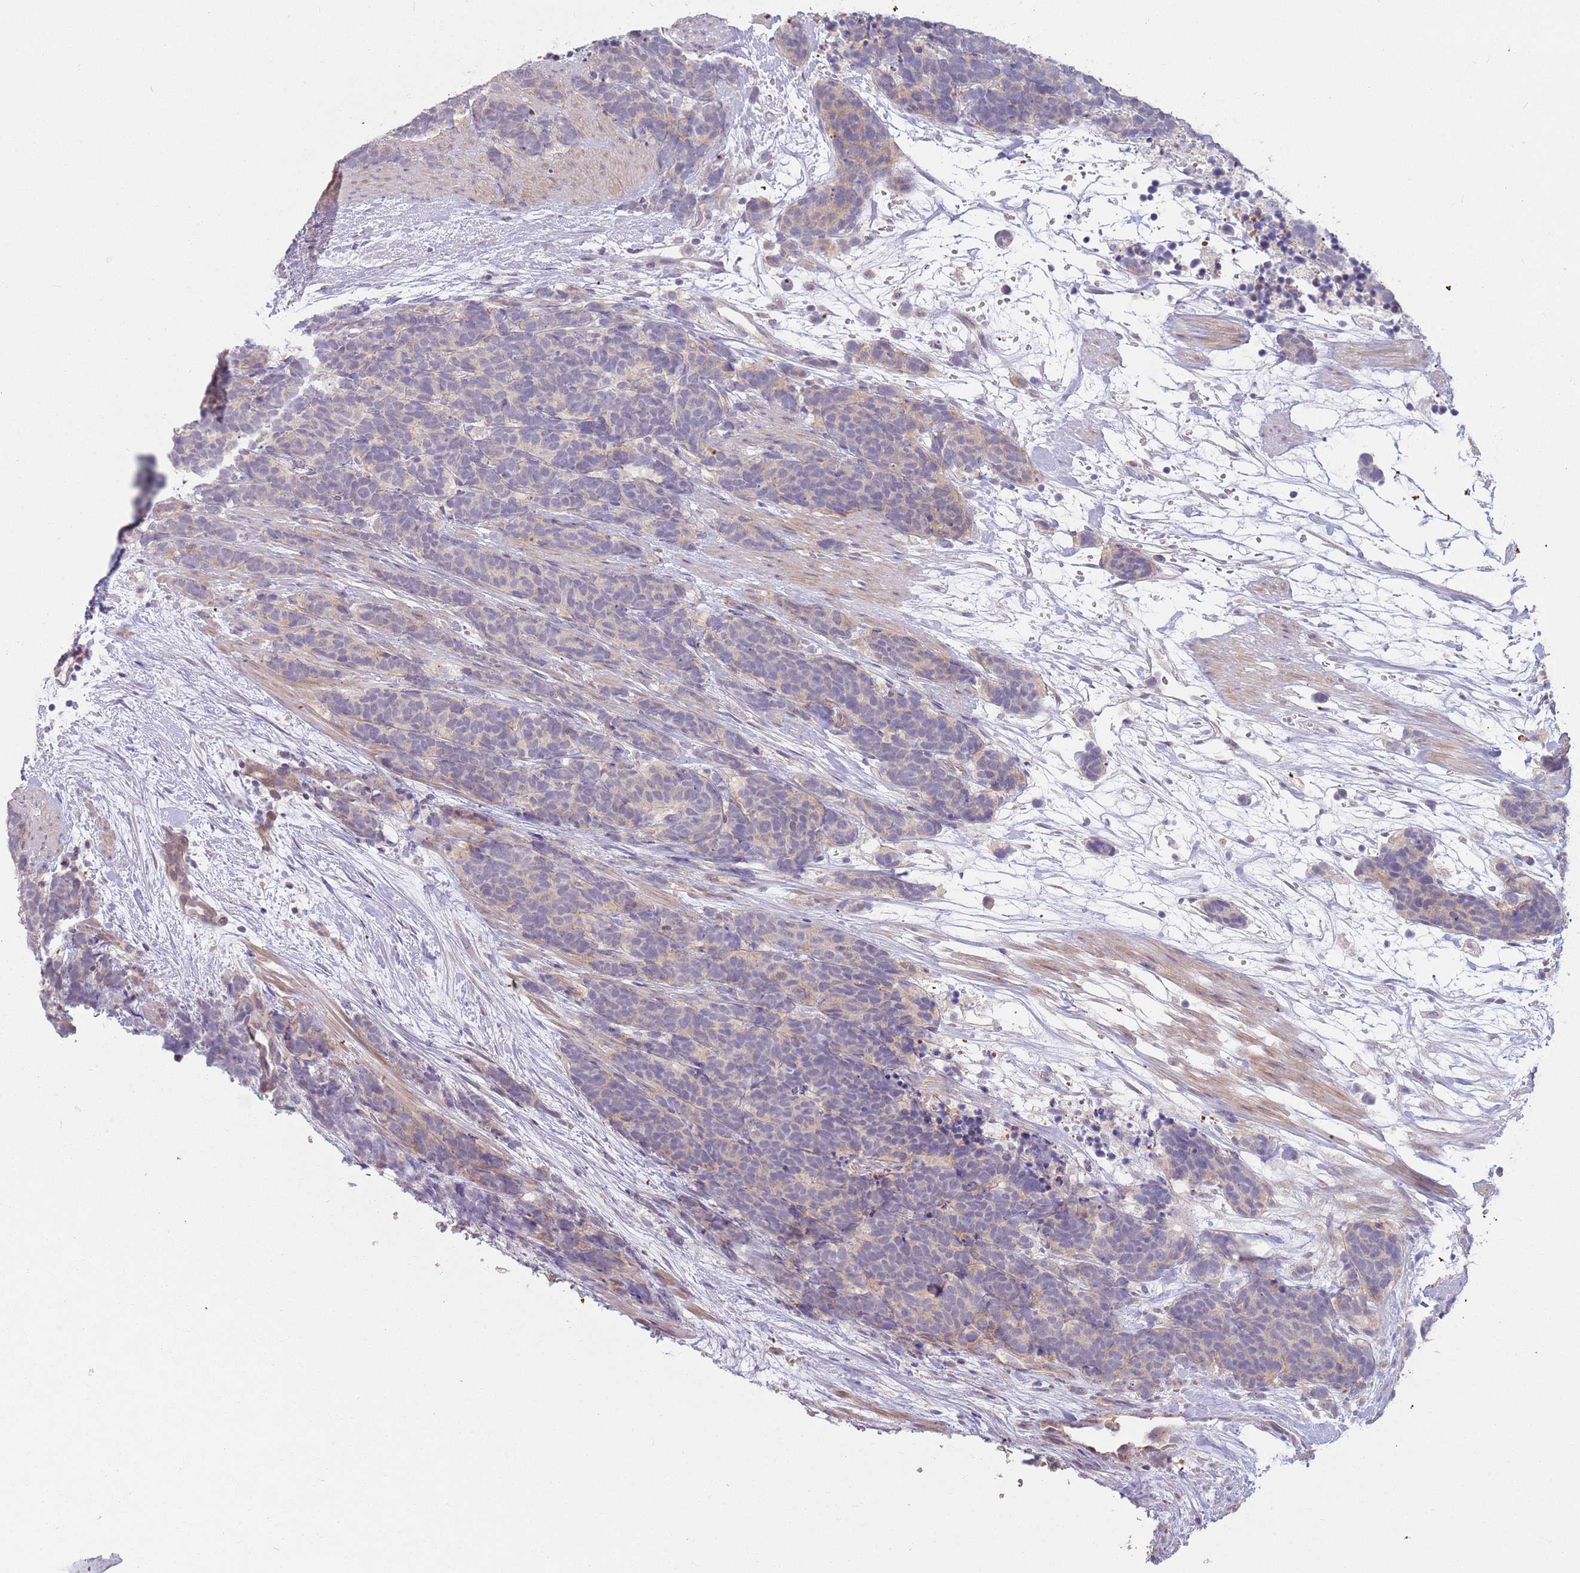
{"staining": {"intensity": "negative", "quantity": "none", "location": "none"}, "tissue": "carcinoid", "cell_type": "Tumor cells", "image_type": "cancer", "snomed": [{"axis": "morphology", "description": "Carcinoma, NOS"}, {"axis": "morphology", "description": "Carcinoid, malignant, NOS"}, {"axis": "topography", "description": "Prostate"}], "caption": "Immunohistochemical staining of human malignant carcinoid exhibits no significant staining in tumor cells. The staining was performed using DAB to visualize the protein expression in brown, while the nuclei were stained in blue with hematoxylin (Magnification: 20x).", "gene": "LDHD", "patient": {"sex": "male", "age": 57}}